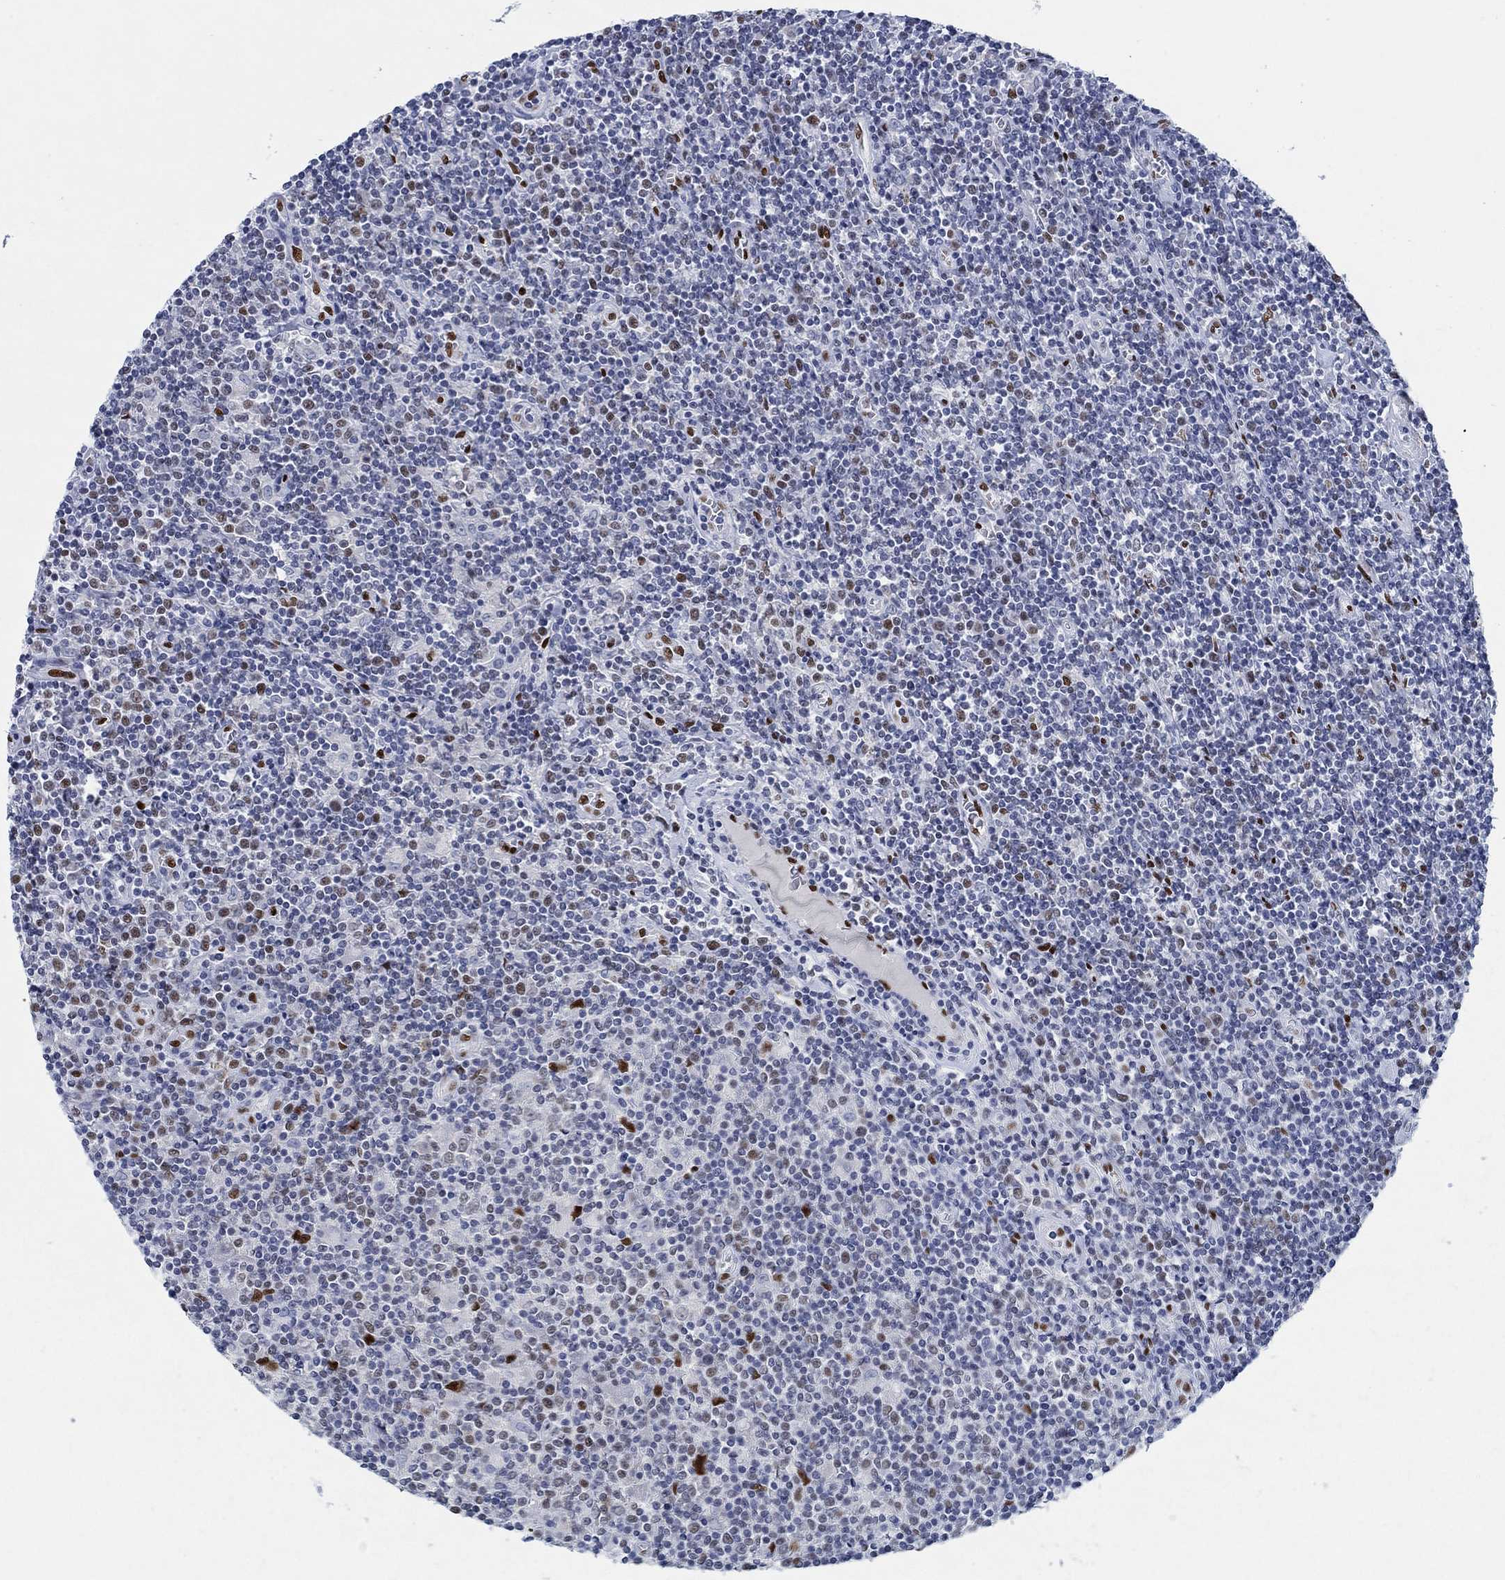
{"staining": {"intensity": "negative", "quantity": "none", "location": "none"}, "tissue": "lymphoma", "cell_type": "Tumor cells", "image_type": "cancer", "snomed": [{"axis": "morphology", "description": "Hodgkin's disease, NOS"}, {"axis": "topography", "description": "Lymph node"}], "caption": "This is an immunohistochemistry micrograph of human Hodgkin's disease. There is no expression in tumor cells.", "gene": "ZEB1", "patient": {"sex": "male", "age": 40}}